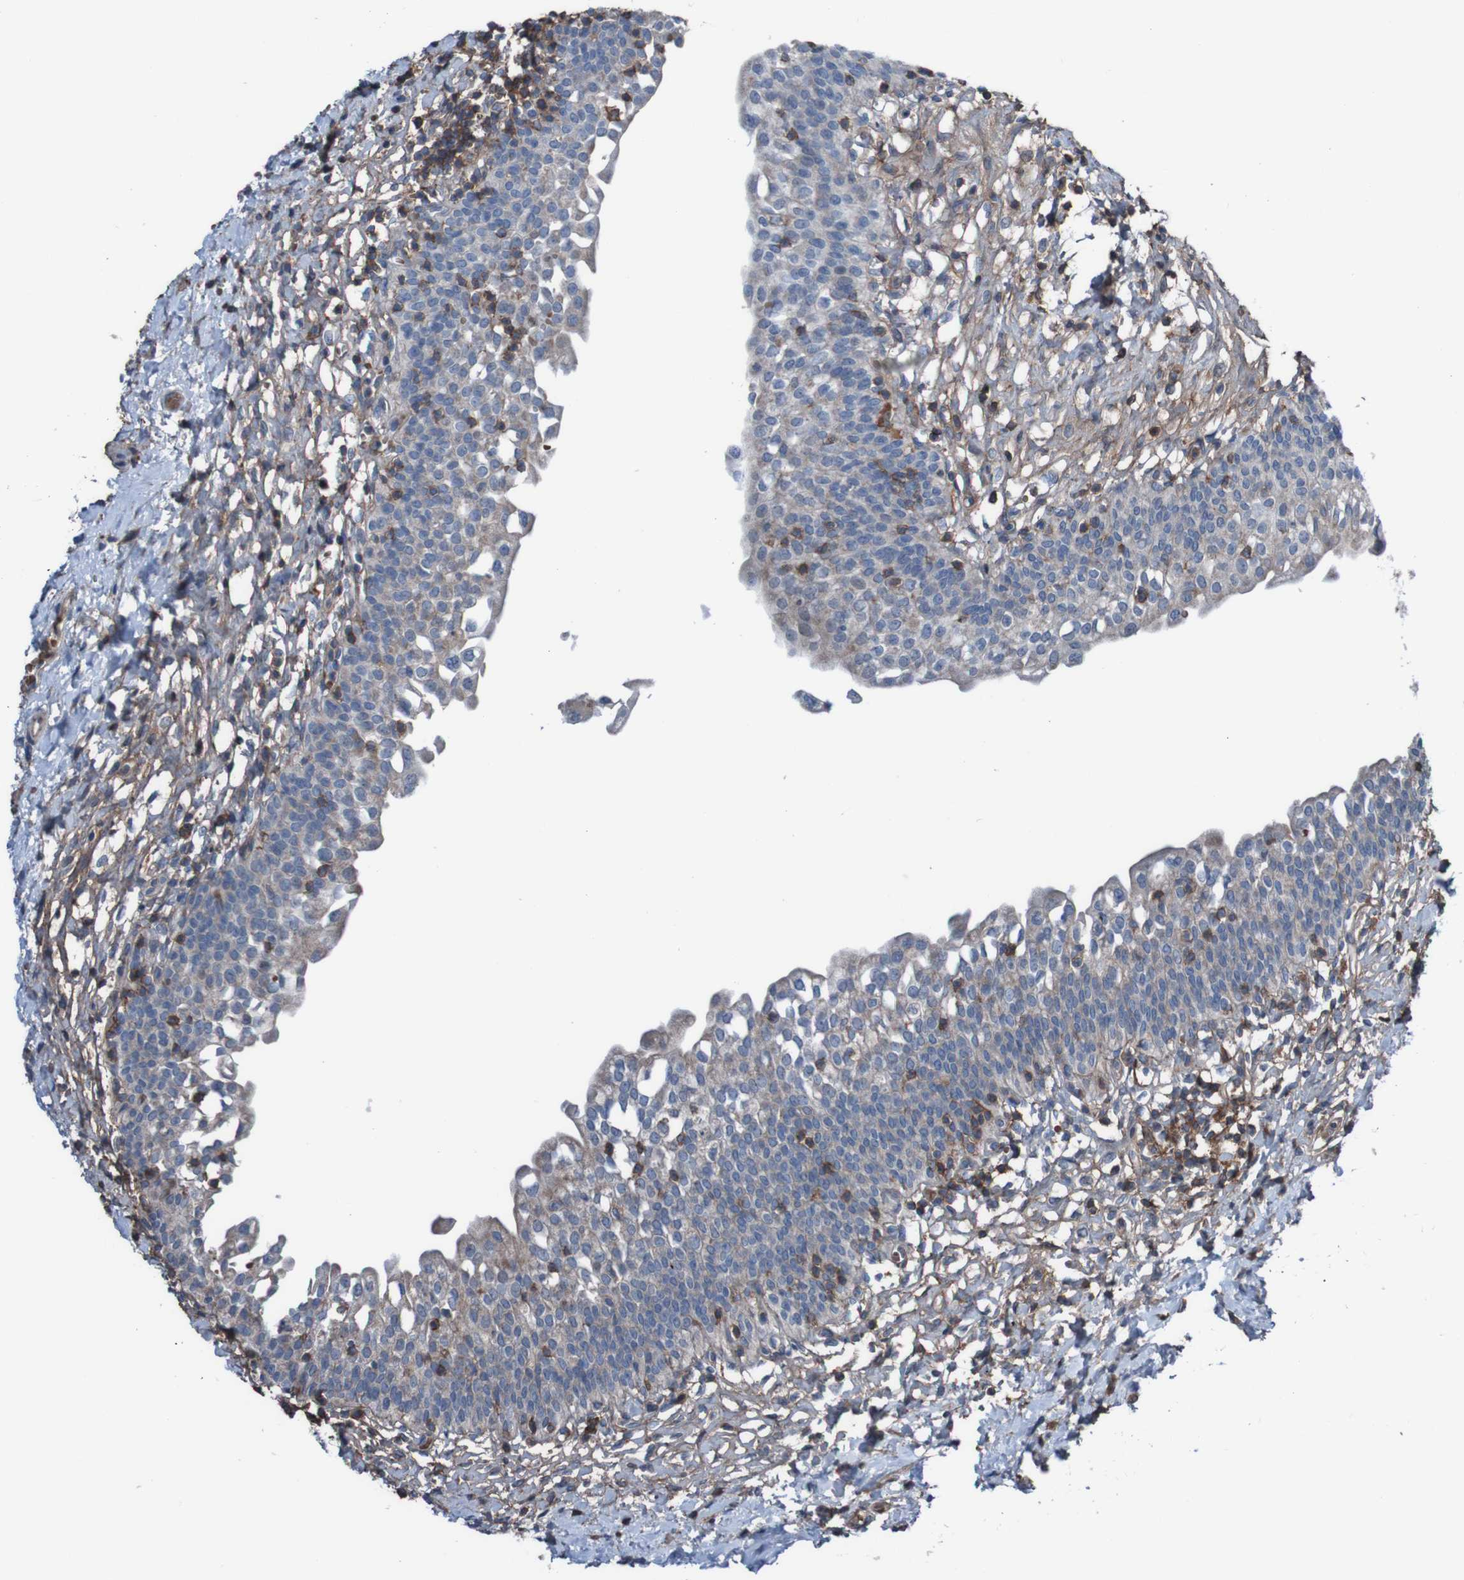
{"staining": {"intensity": "moderate", "quantity": "25%-75%", "location": "cytoplasmic/membranous"}, "tissue": "urinary bladder", "cell_type": "Urothelial cells", "image_type": "normal", "snomed": [{"axis": "morphology", "description": "Normal tissue, NOS"}, {"axis": "topography", "description": "Urinary bladder"}], "caption": "A high-resolution photomicrograph shows IHC staining of unremarkable urinary bladder, which shows moderate cytoplasmic/membranous staining in about 25%-75% of urothelial cells. Using DAB (brown) and hematoxylin (blue) stains, captured at high magnification using brightfield microscopy.", "gene": "PDGFB", "patient": {"sex": "male", "age": 55}}